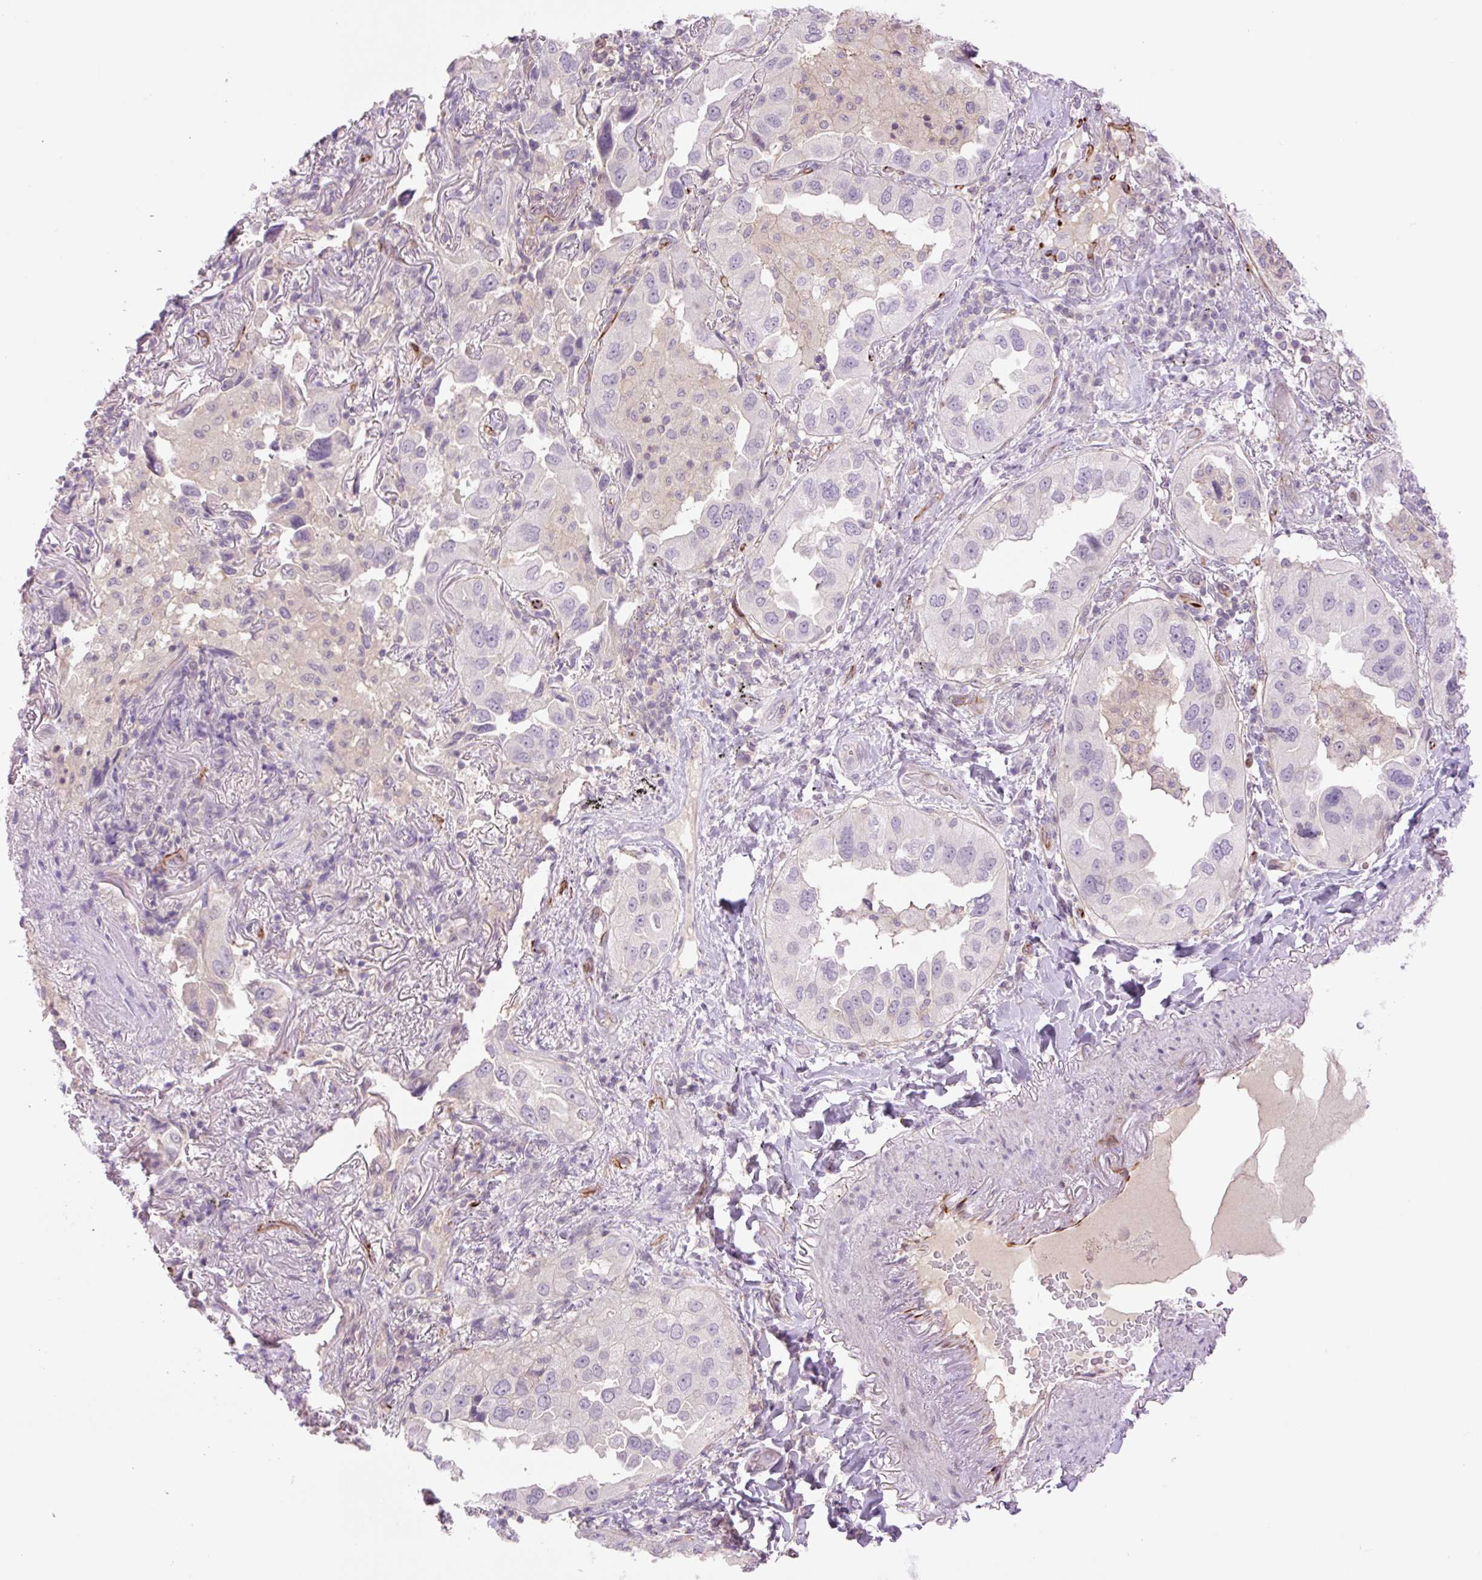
{"staining": {"intensity": "negative", "quantity": "none", "location": "none"}, "tissue": "lung cancer", "cell_type": "Tumor cells", "image_type": "cancer", "snomed": [{"axis": "morphology", "description": "Adenocarcinoma, NOS"}, {"axis": "topography", "description": "Lung"}], "caption": "High magnification brightfield microscopy of adenocarcinoma (lung) stained with DAB (brown) and counterstained with hematoxylin (blue): tumor cells show no significant positivity. The staining is performed using DAB brown chromogen with nuclei counter-stained in using hematoxylin.", "gene": "ZFYVE21", "patient": {"sex": "female", "age": 69}}